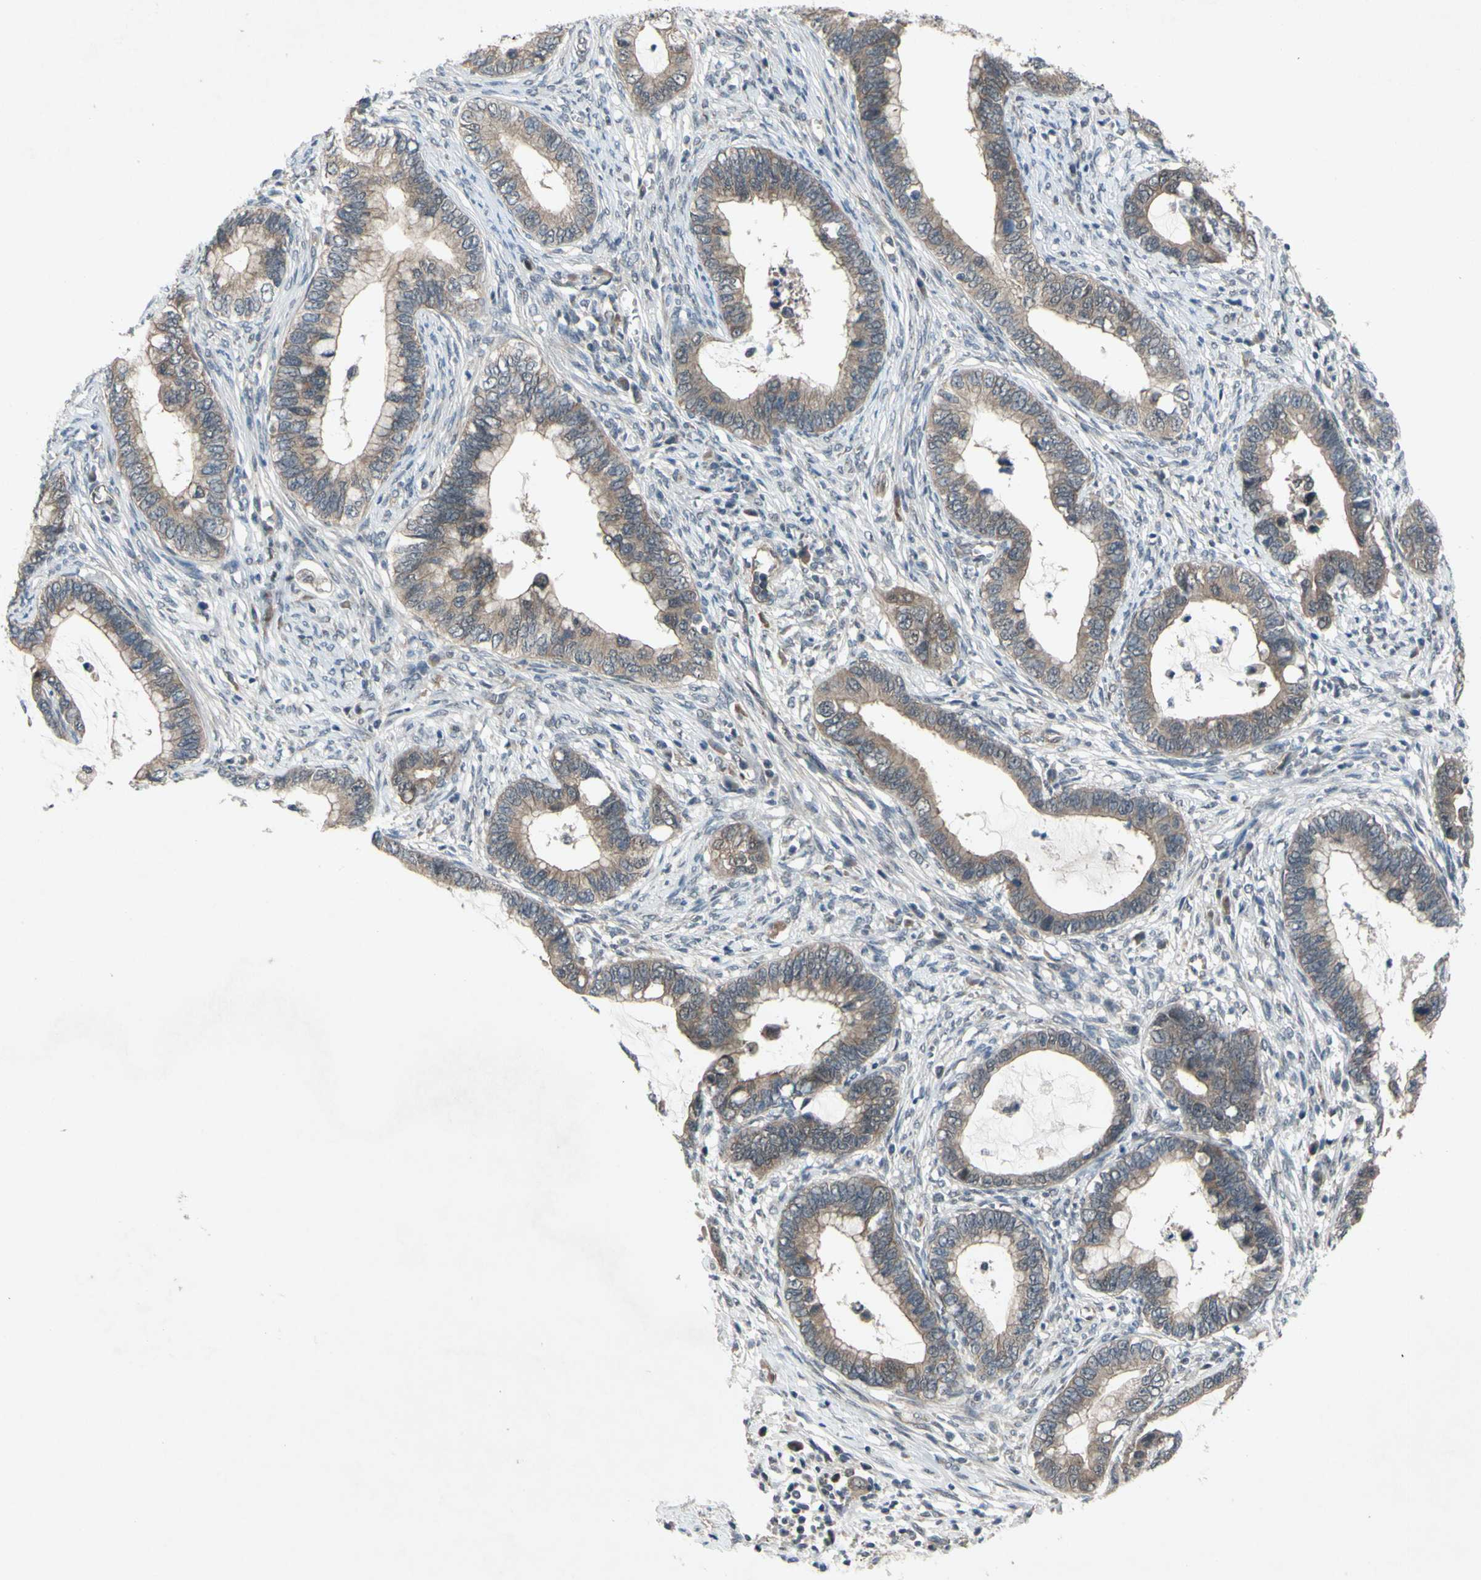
{"staining": {"intensity": "moderate", "quantity": "<25%", "location": "cytoplasmic/membranous,nuclear"}, "tissue": "cervical cancer", "cell_type": "Tumor cells", "image_type": "cancer", "snomed": [{"axis": "morphology", "description": "Adenocarcinoma, NOS"}, {"axis": "topography", "description": "Cervix"}], "caption": "A high-resolution photomicrograph shows immunohistochemistry (IHC) staining of cervical cancer, which displays moderate cytoplasmic/membranous and nuclear staining in approximately <25% of tumor cells. The staining is performed using DAB brown chromogen to label protein expression. The nuclei are counter-stained blue using hematoxylin.", "gene": "TRDMT1", "patient": {"sex": "female", "age": 44}}